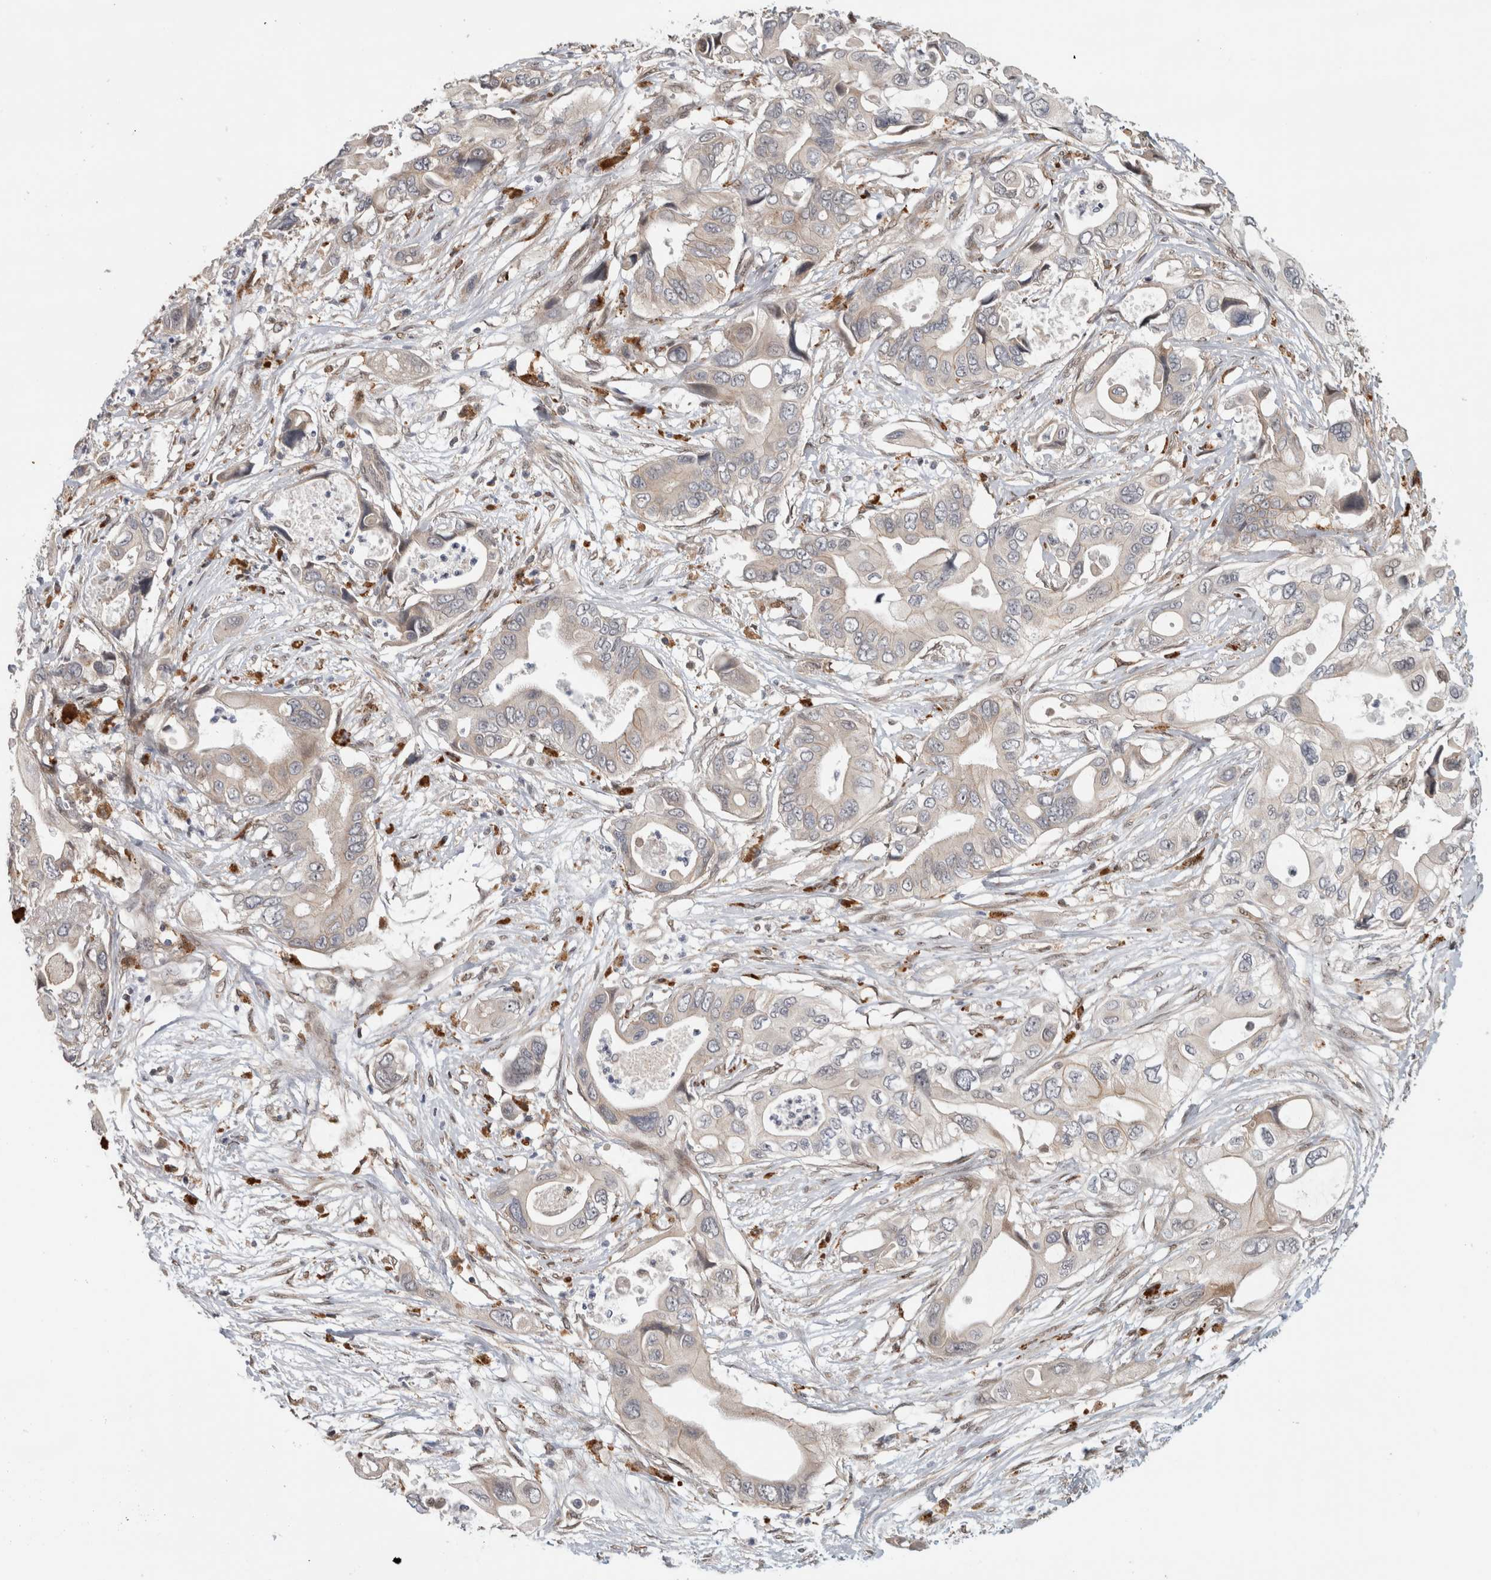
{"staining": {"intensity": "weak", "quantity": ">75%", "location": "cytoplasmic/membranous"}, "tissue": "pancreatic cancer", "cell_type": "Tumor cells", "image_type": "cancer", "snomed": [{"axis": "morphology", "description": "Adenocarcinoma, NOS"}, {"axis": "topography", "description": "Pancreas"}], "caption": "IHC staining of pancreatic adenocarcinoma, which shows low levels of weak cytoplasmic/membranous staining in approximately >75% of tumor cells indicating weak cytoplasmic/membranous protein expression. The staining was performed using DAB (3,3'-diaminobenzidine) (brown) for protein detection and nuclei were counterstained in hematoxylin (blue).", "gene": "NAB2", "patient": {"sex": "male", "age": 66}}